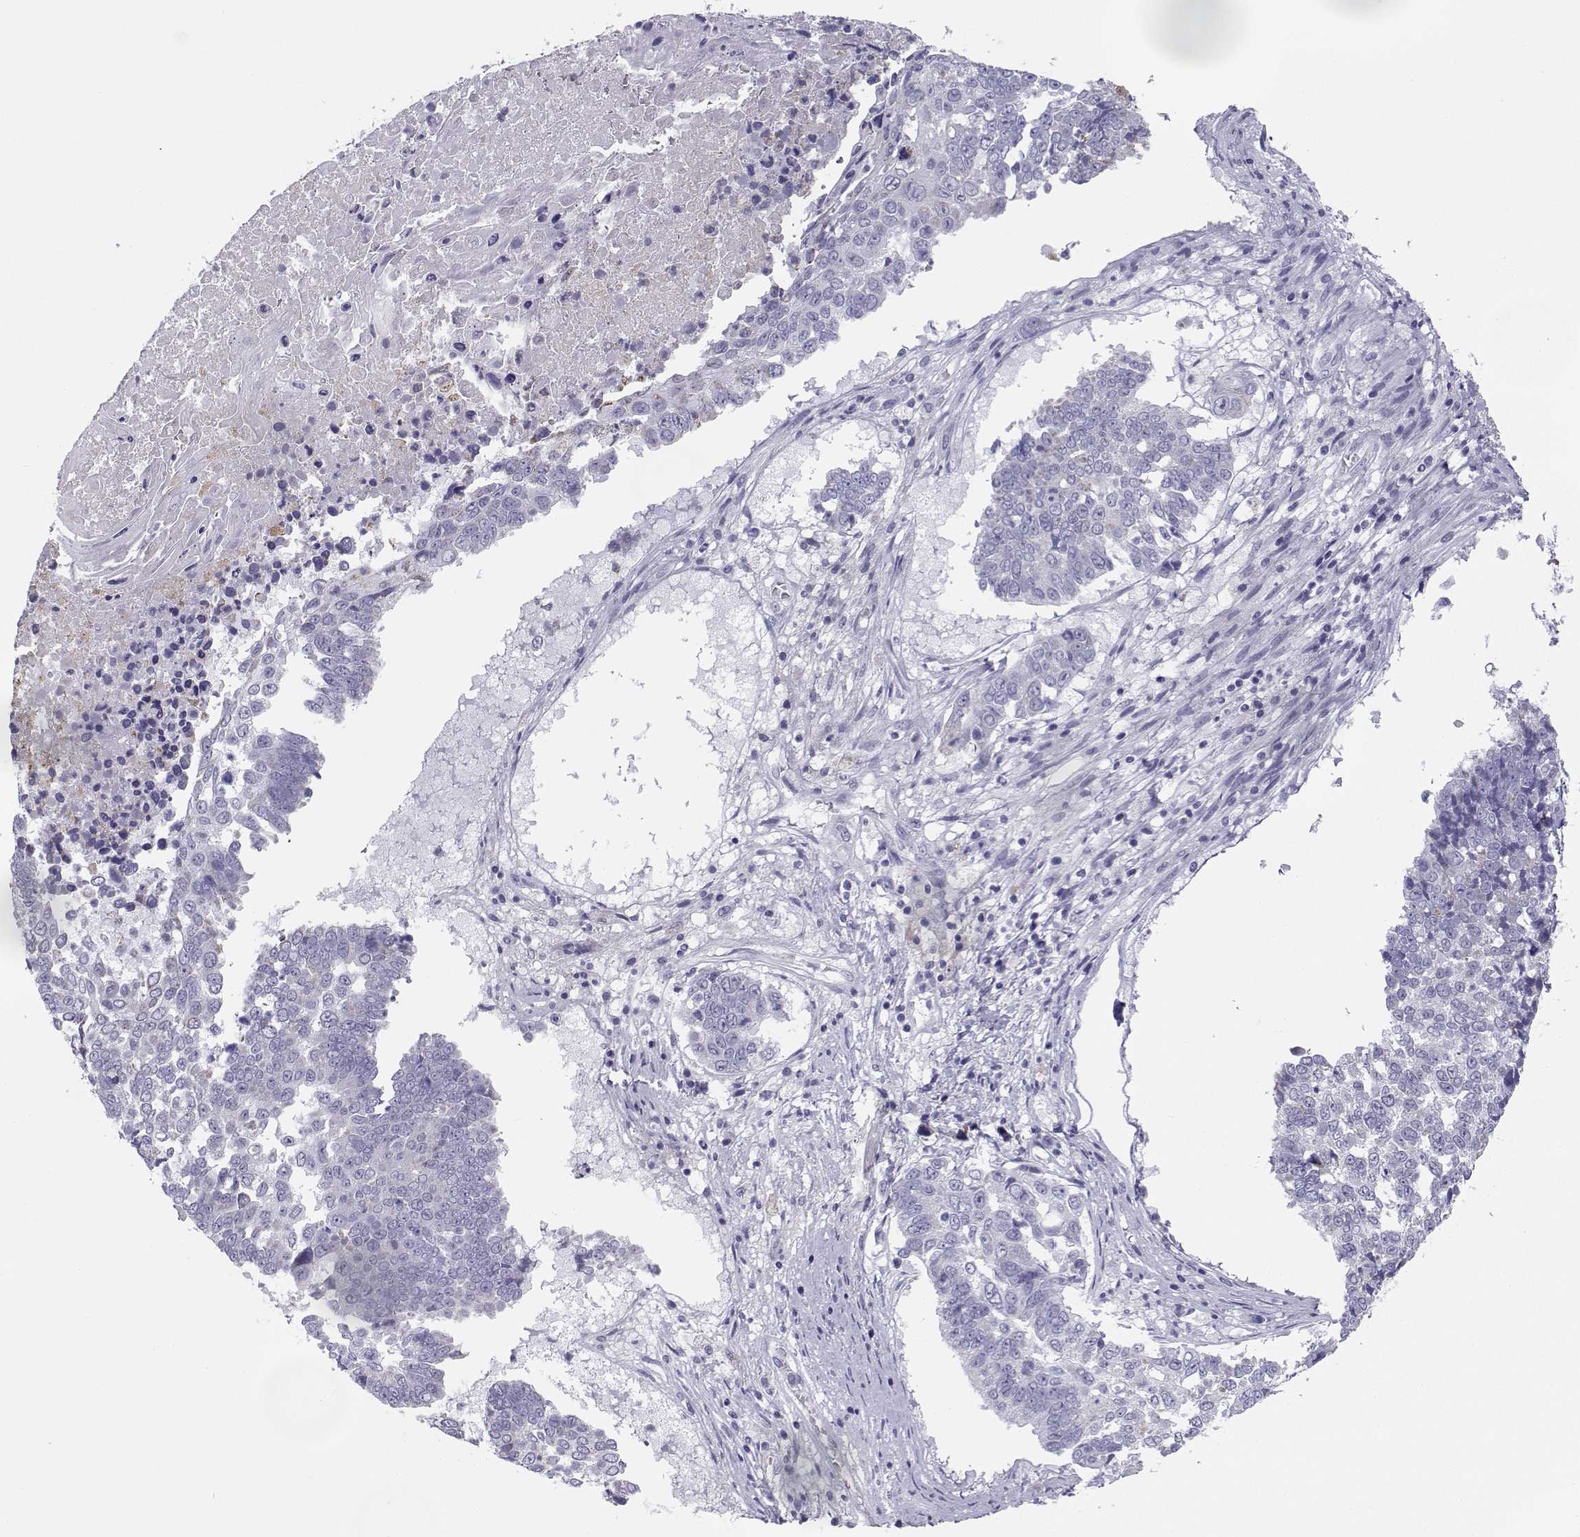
{"staining": {"intensity": "negative", "quantity": "none", "location": "none"}, "tissue": "lung cancer", "cell_type": "Tumor cells", "image_type": "cancer", "snomed": [{"axis": "morphology", "description": "Squamous cell carcinoma, NOS"}, {"axis": "topography", "description": "Lung"}], "caption": "IHC of lung cancer demonstrates no expression in tumor cells.", "gene": "CREB3L3", "patient": {"sex": "male", "age": 73}}